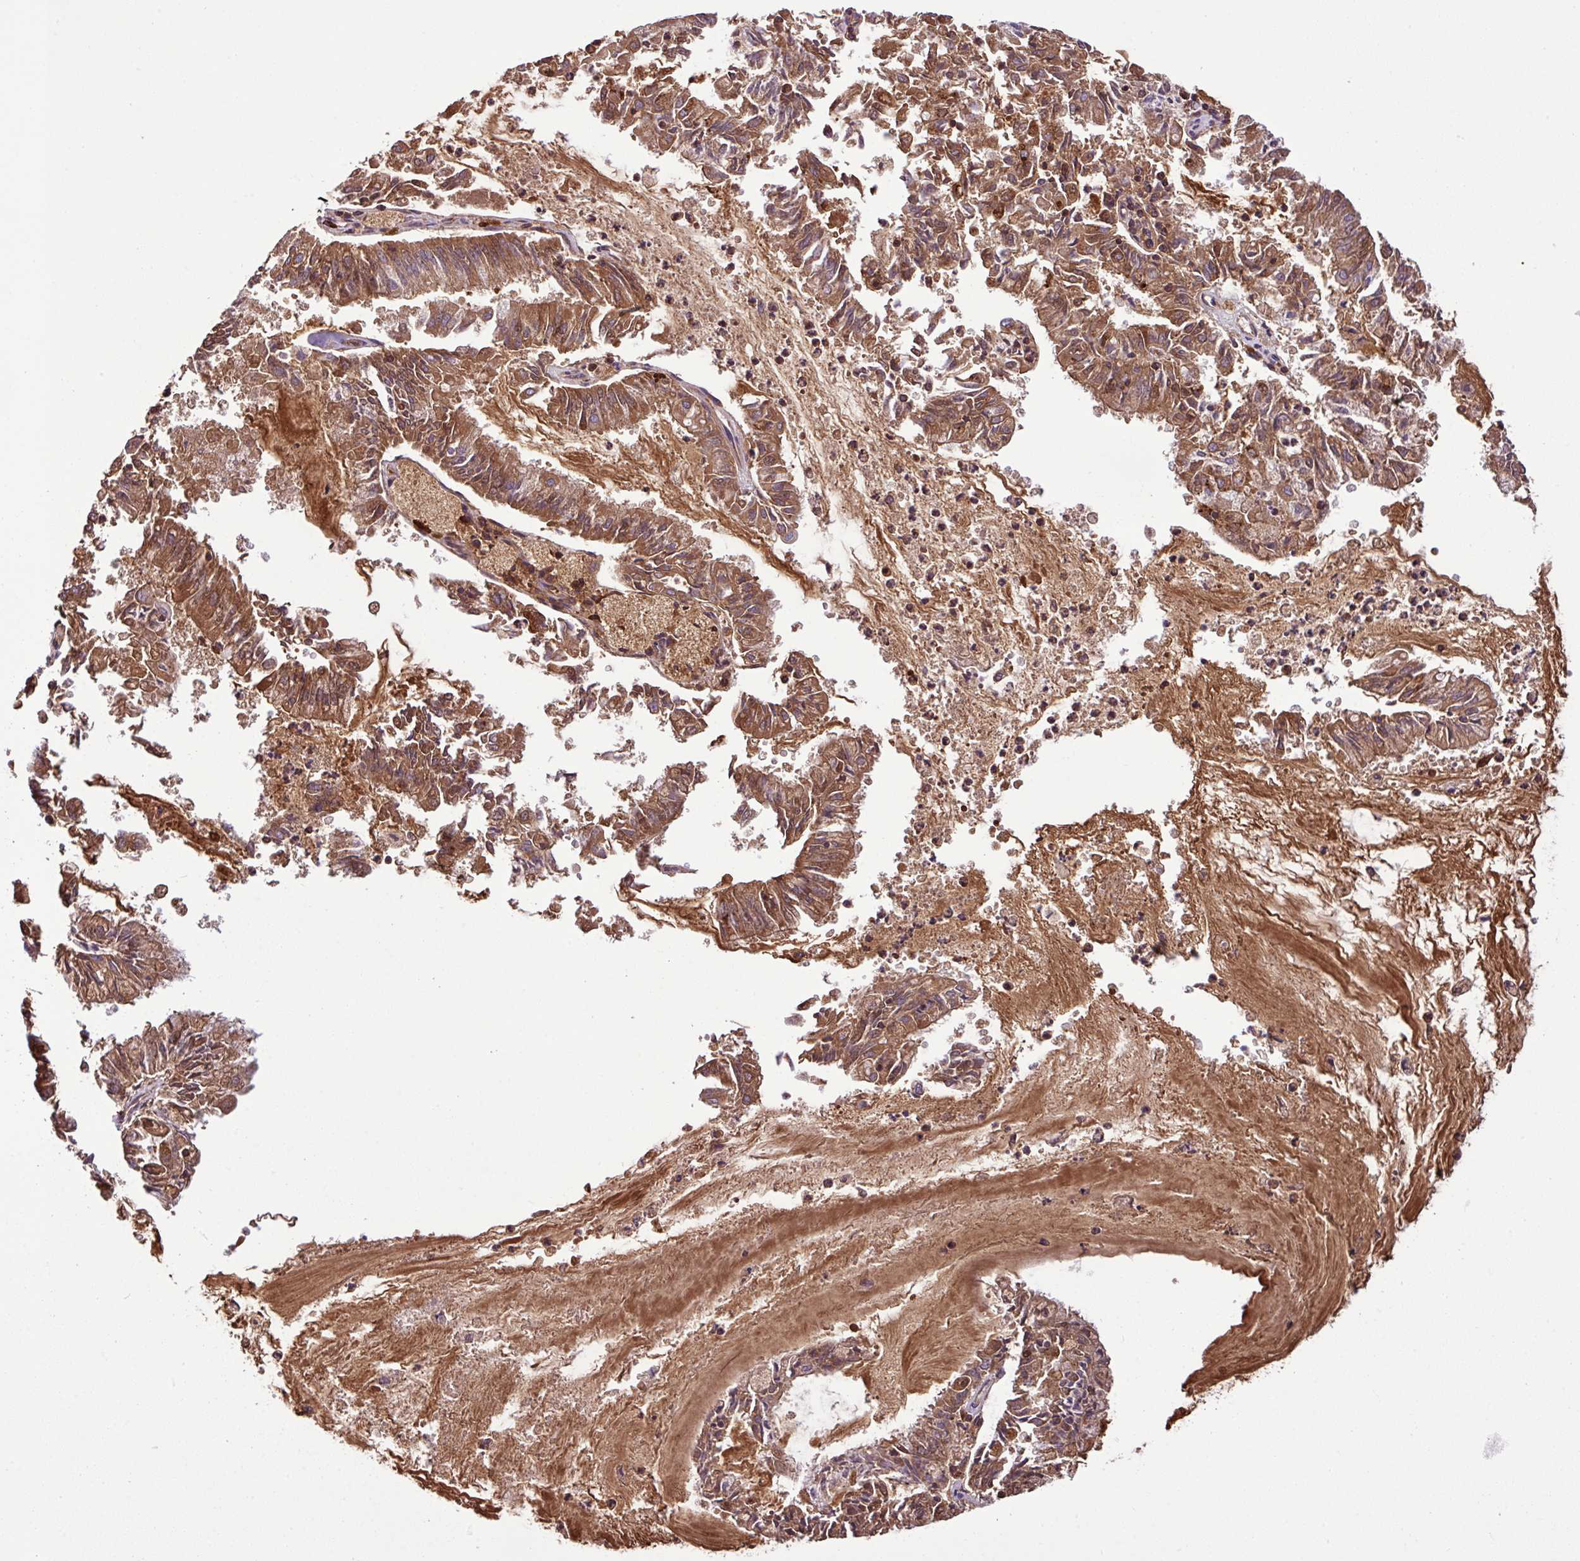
{"staining": {"intensity": "moderate", "quantity": "25%-75%", "location": "cytoplasmic/membranous"}, "tissue": "endometrial cancer", "cell_type": "Tumor cells", "image_type": "cancer", "snomed": [{"axis": "morphology", "description": "Adenocarcinoma, NOS"}, {"axis": "topography", "description": "Endometrium"}], "caption": "DAB (3,3'-diaminobenzidine) immunohistochemical staining of adenocarcinoma (endometrial) displays moderate cytoplasmic/membranous protein positivity in about 25%-75% of tumor cells.", "gene": "ZNF266", "patient": {"sex": "female", "age": 57}}